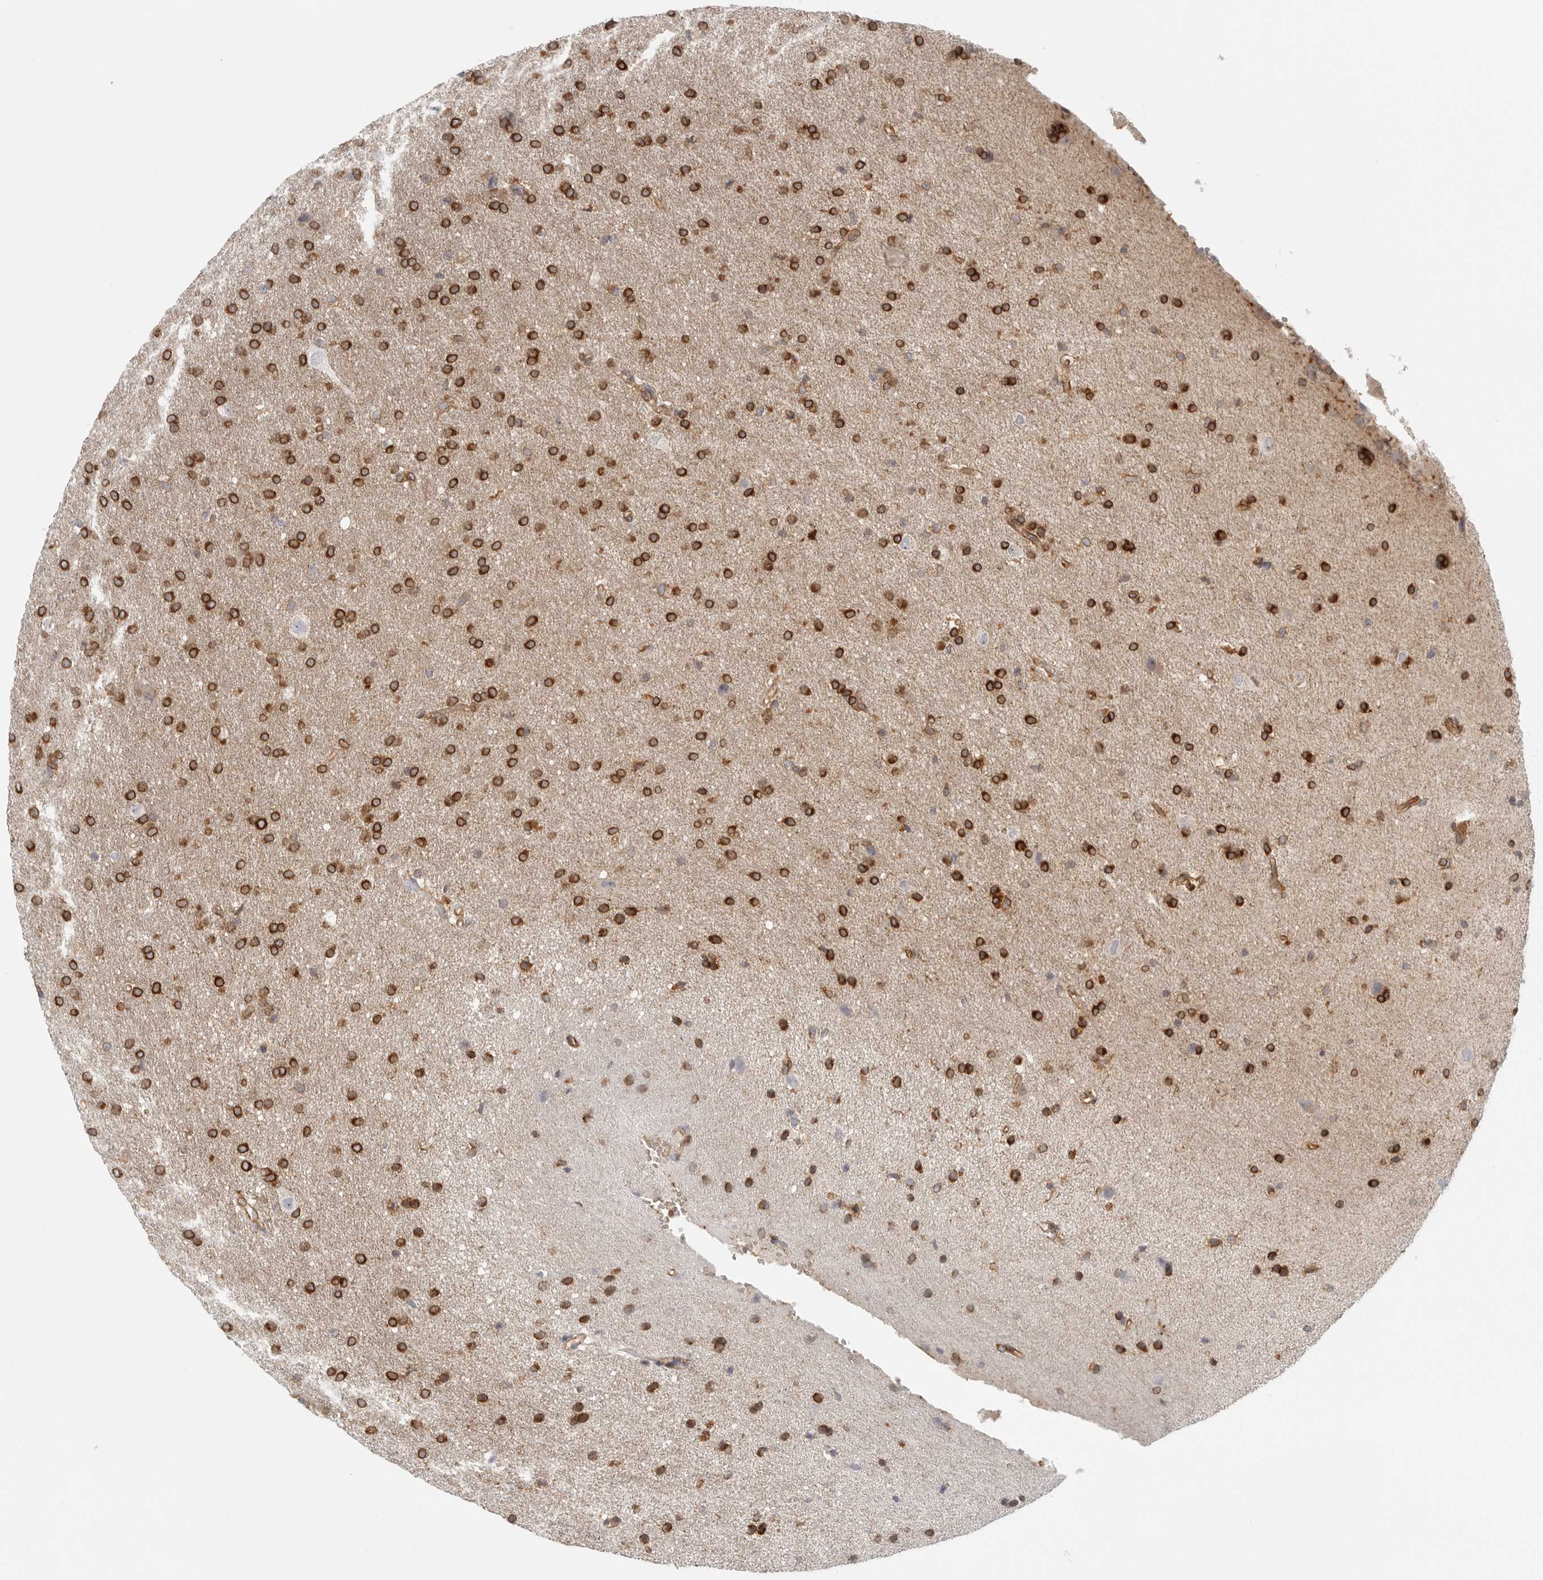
{"staining": {"intensity": "strong", "quantity": ">75%", "location": "cytoplasmic/membranous"}, "tissue": "glioma", "cell_type": "Tumor cells", "image_type": "cancer", "snomed": [{"axis": "morphology", "description": "Glioma, malignant, Low grade"}, {"axis": "topography", "description": "Brain"}], "caption": "A high-resolution photomicrograph shows immunohistochemistry (IHC) staining of malignant glioma (low-grade), which demonstrates strong cytoplasmic/membranous expression in about >75% of tumor cells.", "gene": "CERS2", "patient": {"sex": "female", "age": 37}}